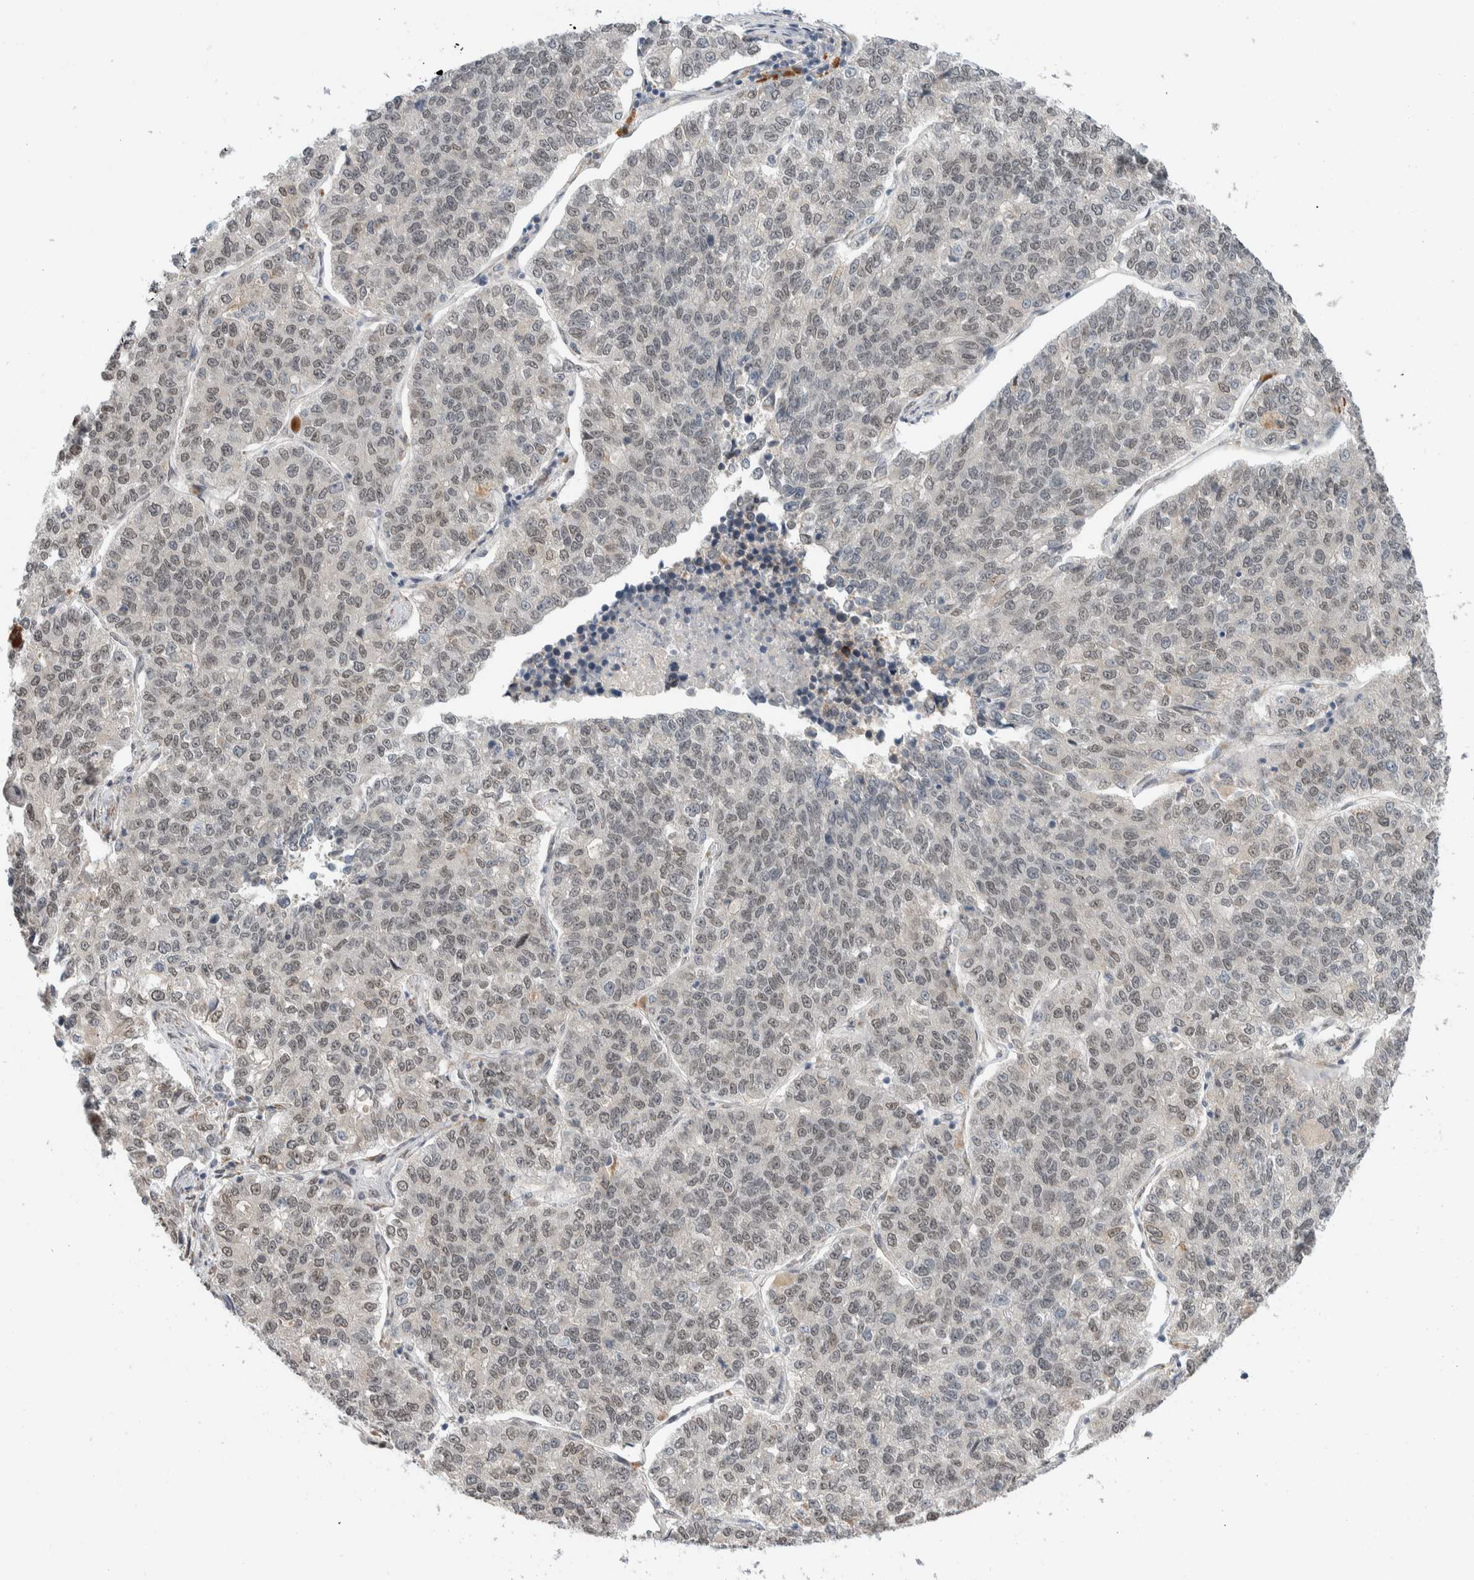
{"staining": {"intensity": "weak", "quantity": "<25%", "location": "nuclear"}, "tissue": "lung cancer", "cell_type": "Tumor cells", "image_type": "cancer", "snomed": [{"axis": "morphology", "description": "Adenocarcinoma, NOS"}, {"axis": "topography", "description": "Lung"}], "caption": "Protein analysis of lung cancer displays no significant staining in tumor cells.", "gene": "TNRC18", "patient": {"sex": "male", "age": 49}}